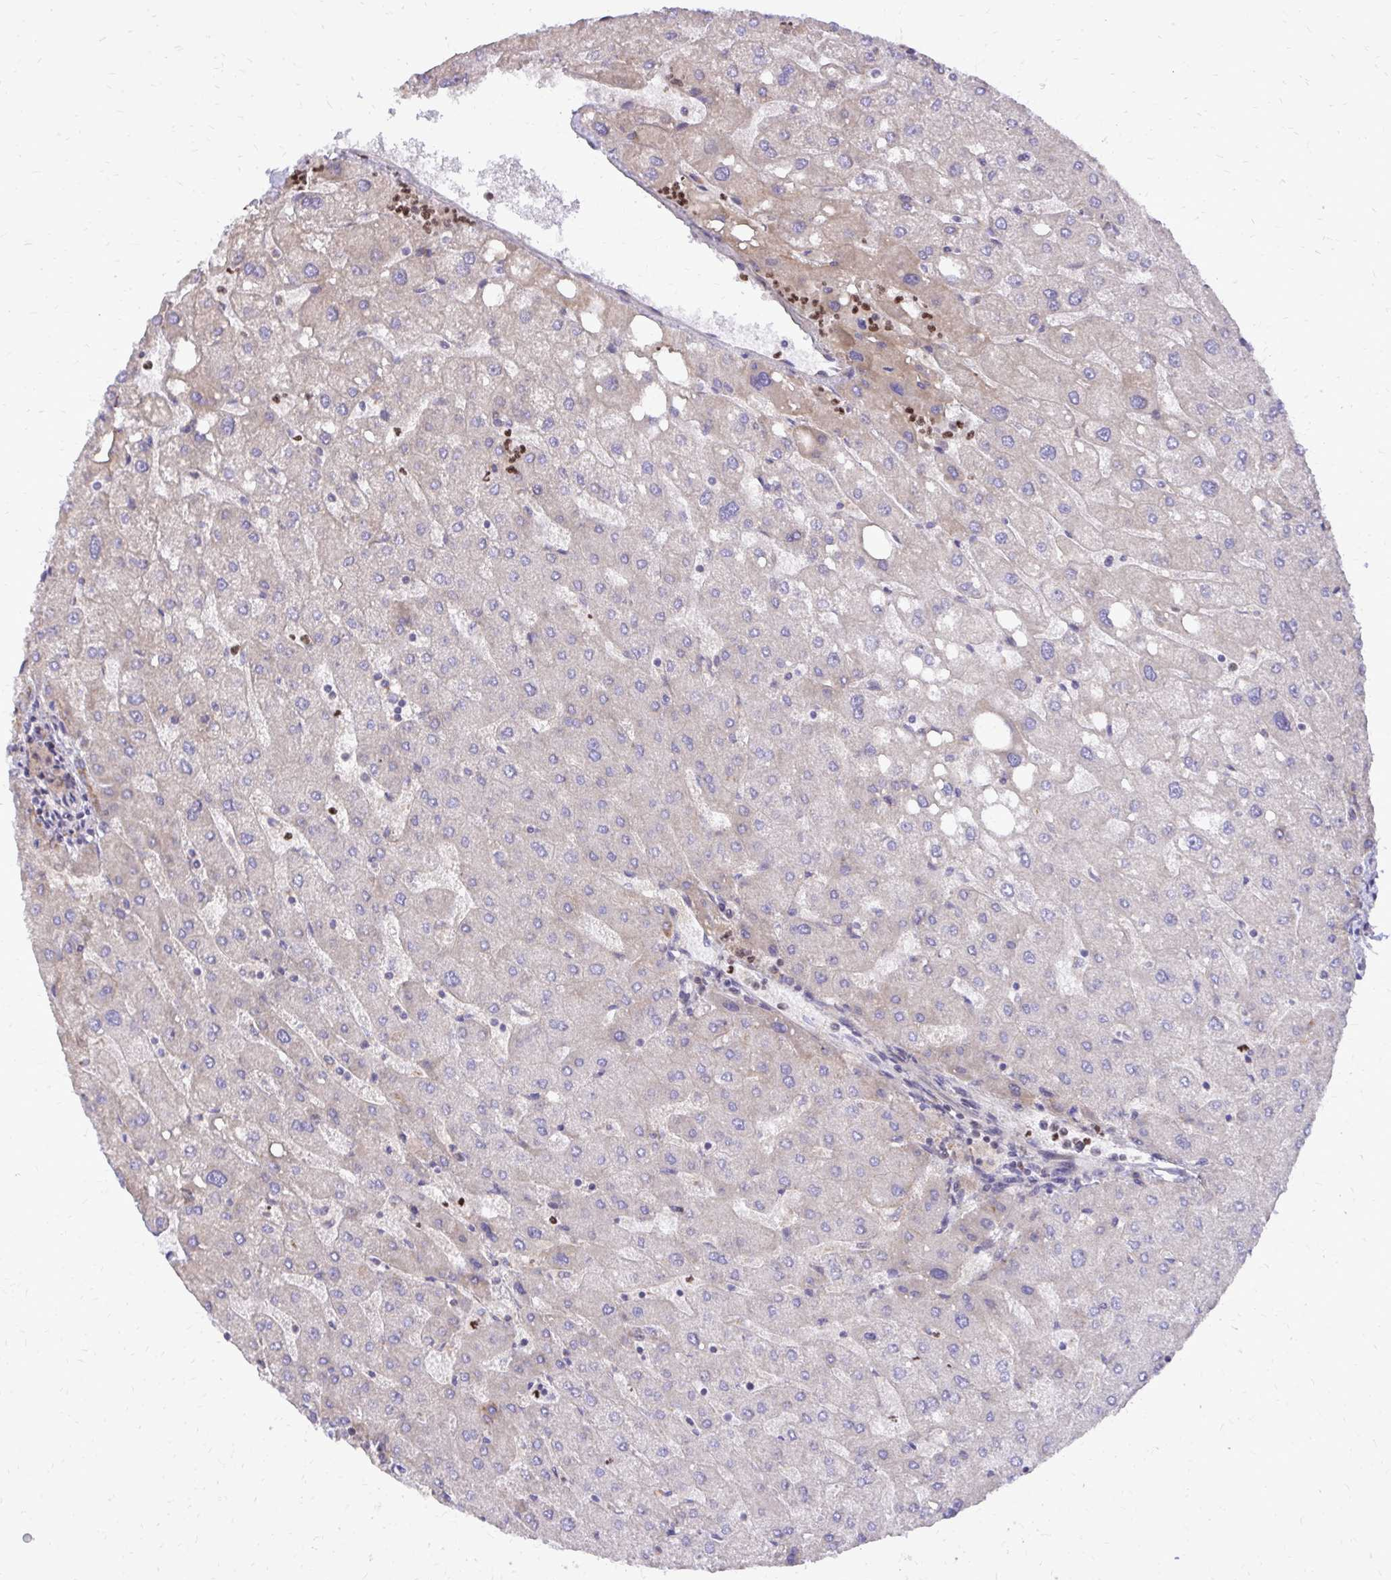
{"staining": {"intensity": "negative", "quantity": "none", "location": "none"}, "tissue": "liver", "cell_type": "Cholangiocytes", "image_type": "normal", "snomed": [{"axis": "morphology", "description": "Normal tissue, NOS"}, {"axis": "topography", "description": "Liver"}], "caption": "A micrograph of human liver is negative for staining in cholangiocytes. The staining was performed using DAB (3,3'-diaminobenzidine) to visualize the protein expression in brown, while the nuclei were stained in blue with hematoxylin (Magnification: 20x).", "gene": "ABCC3", "patient": {"sex": "male", "age": 67}}